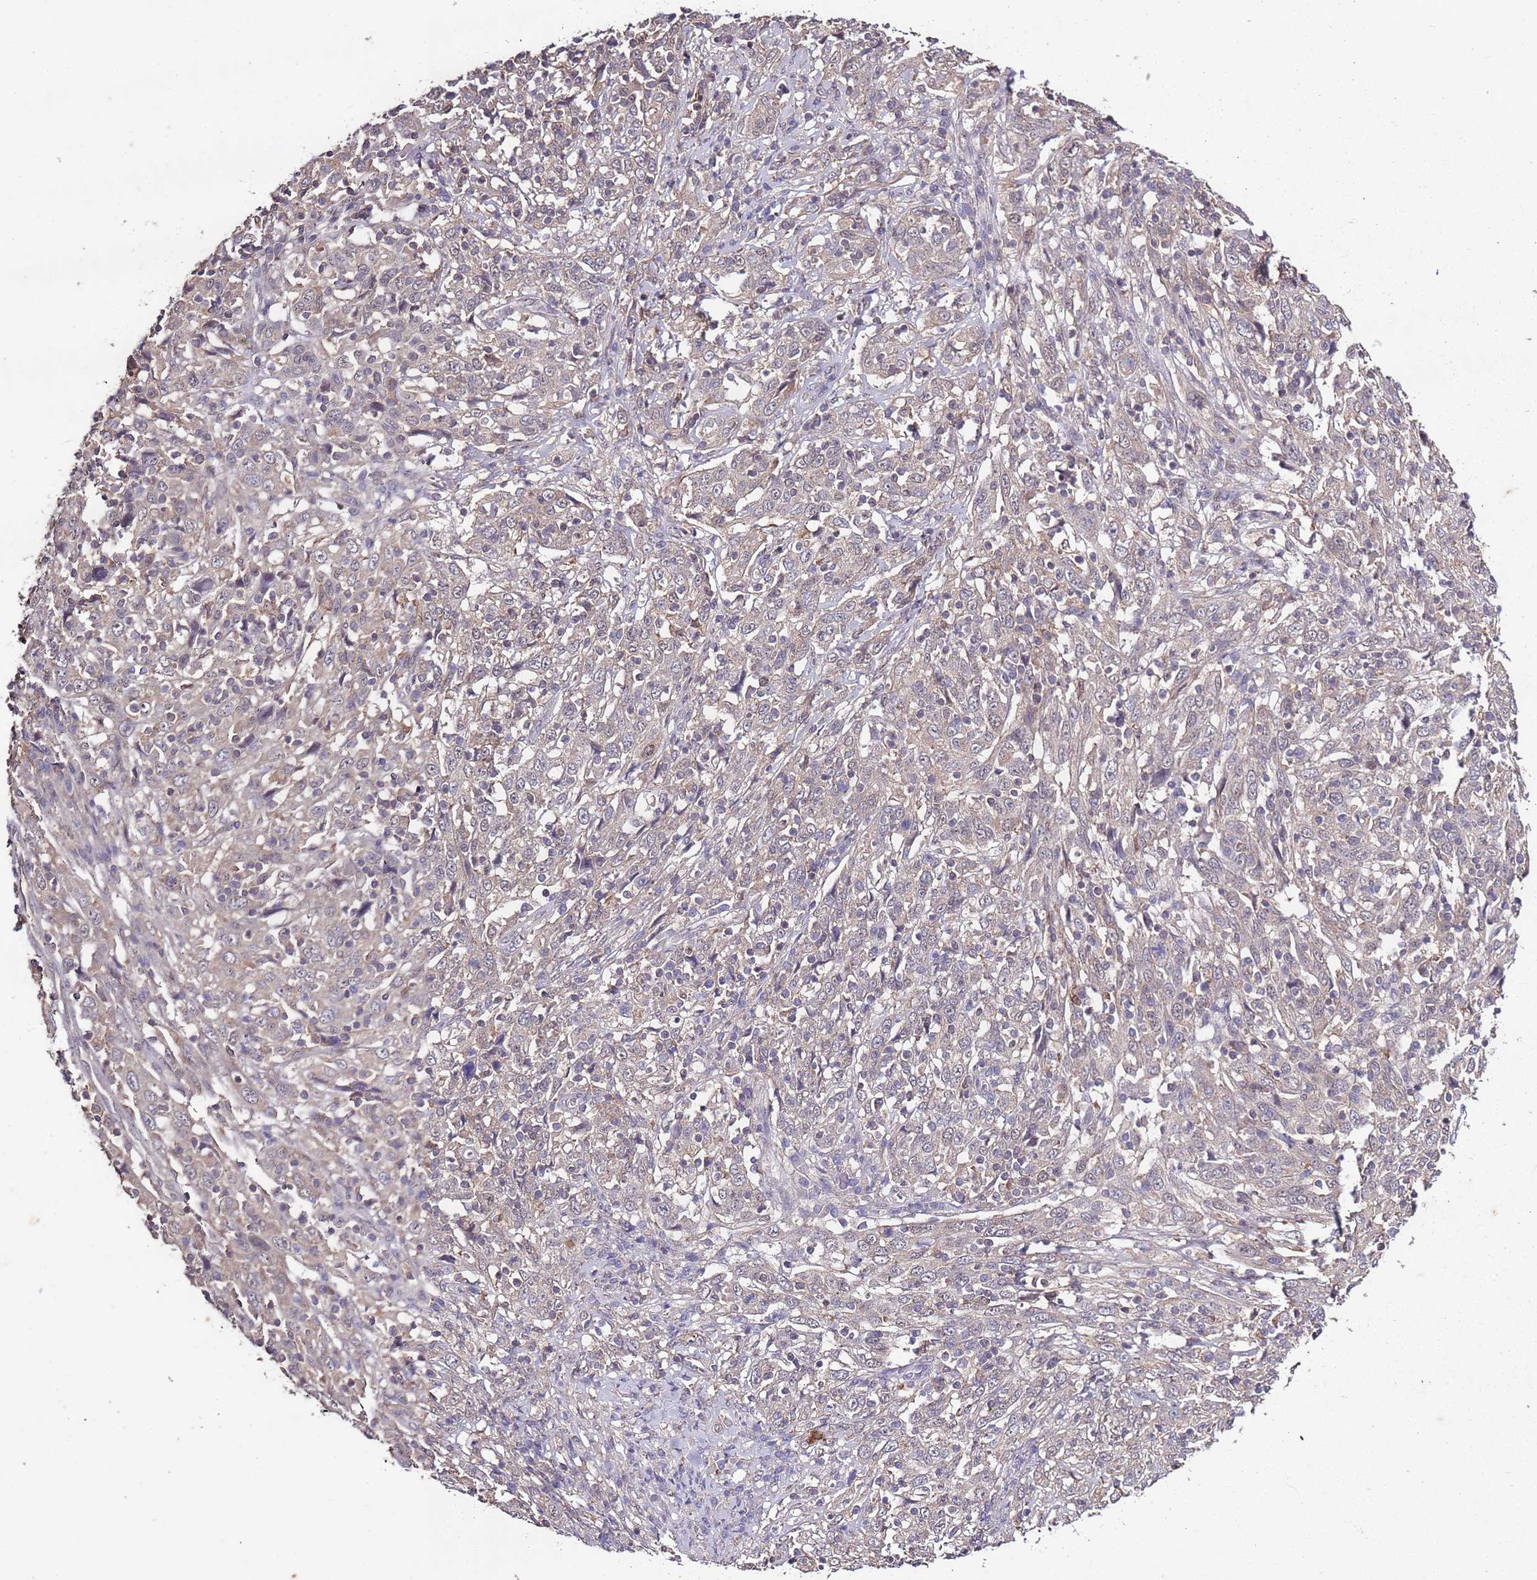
{"staining": {"intensity": "negative", "quantity": "none", "location": "none"}, "tissue": "cervical cancer", "cell_type": "Tumor cells", "image_type": "cancer", "snomed": [{"axis": "morphology", "description": "Squamous cell carcinoma, NOS"}, {"axis": "topography", "description": "Cervix"}], "caption": "A high-resolution micrograph shows immunohistochemistry (IHC) staining of squamous cell carcinoma (cervical), which demonstrates no significant positivity in tumor cells.", "gene": "CAPN9", "patient": {"sex": "female", "age": 46}}